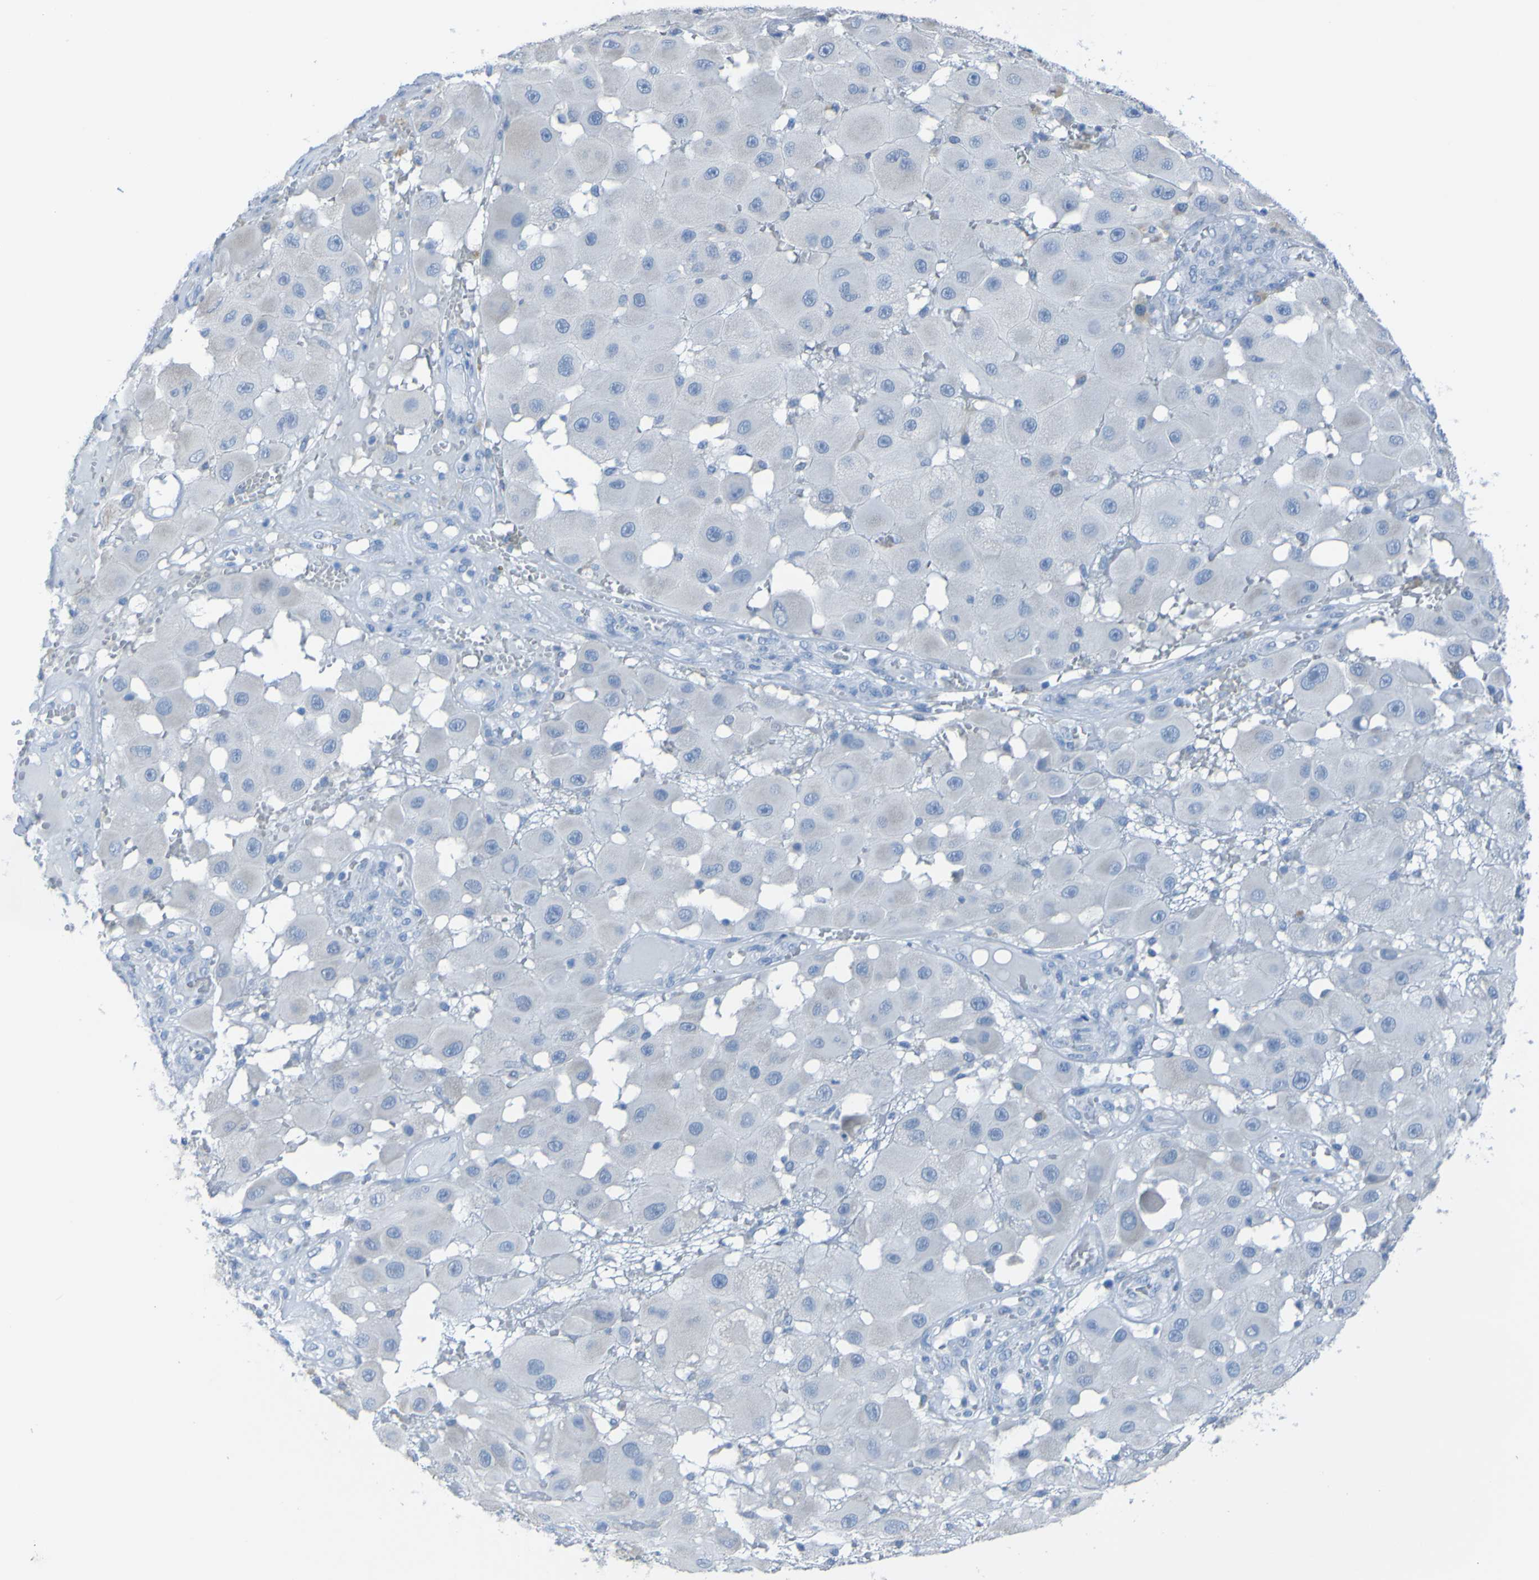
{"staining": {"intensity": "negative", "quantity": "none", "location": "none"}, "tissue": "melanoma", "cell_type": "Tumor cells", "image_type": "cancer", "snomed": [{"axis": "morphology", "description": "Malignant melanoma, NOS"}, {"axis": "topography", "description": "Skin"}], "caption": "High power microscopy photomicrograph of an immunohistochemistry (IHC) photomicrograph of melanoma, revealing no significant positivity in tumor cells. The staining is performed using DAB brown chromogen with nuclei counter-stained in using hematoxylin.", "gene": "ACMSD", "patient": {"sex": "female", "age": 81}}